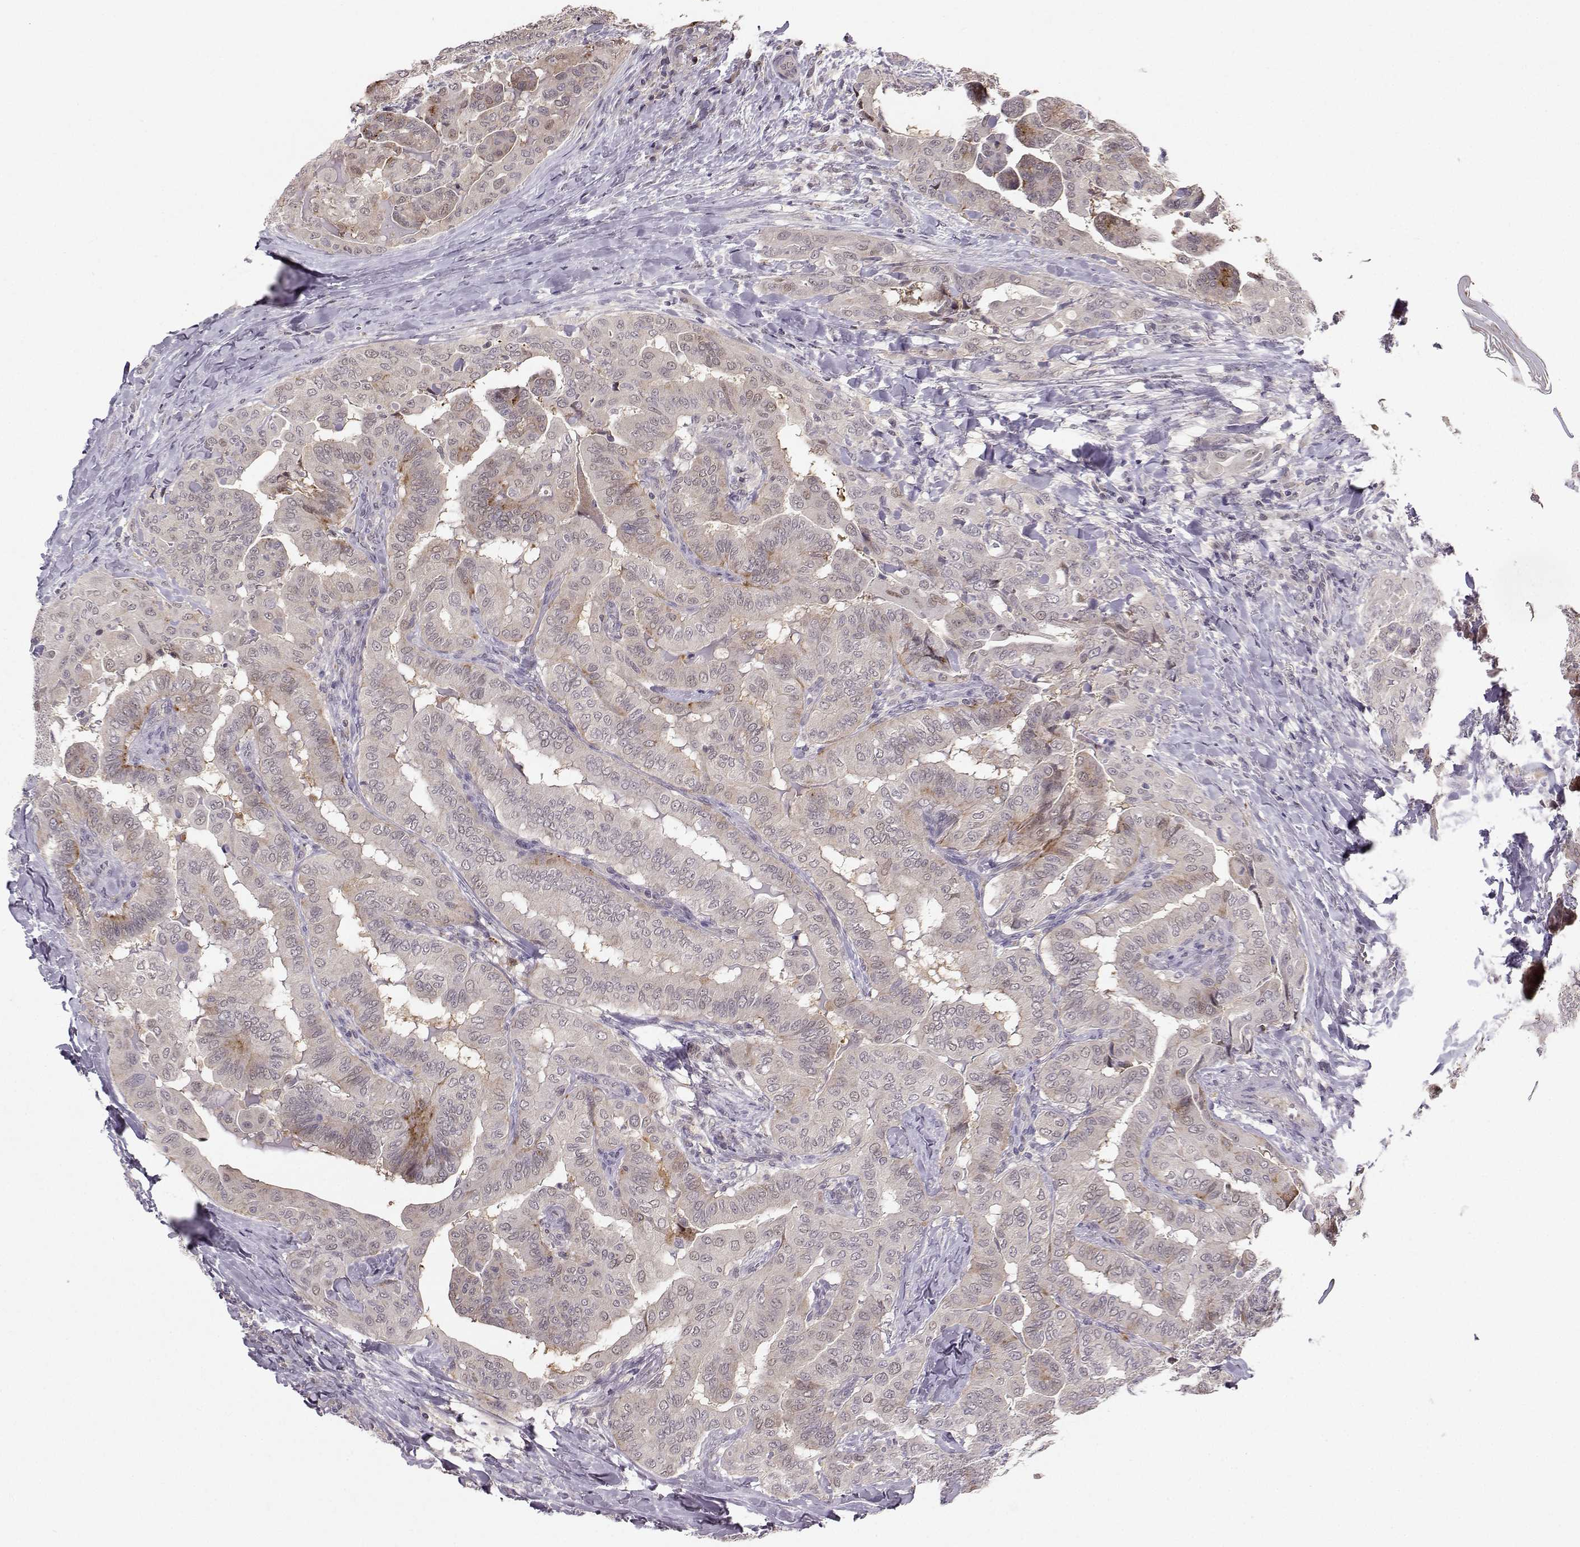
{"staining": {"intensity": "weak", "quantity": "<25%", "location": "cytoplasmic/membranous"}, "tissue": "thyroid cancer", "cell_type": "Tumor cells", "image_type": "cancer", "snomed": [{"axis": "morphology", "description": "Papillary adenocarcinoma, NOS"}, {"axis": "topography", "description": "Thyroid gland"}], "caption": "A photomicrograph of human thyroid papillary adenocarcinoma is negative for staining in tumor cells. (DAB immunohistochemistry visualized using brightfield microscopy, high magnification).", "gene": "PKP2", "patient": {"sex": "female", "age": 68}}